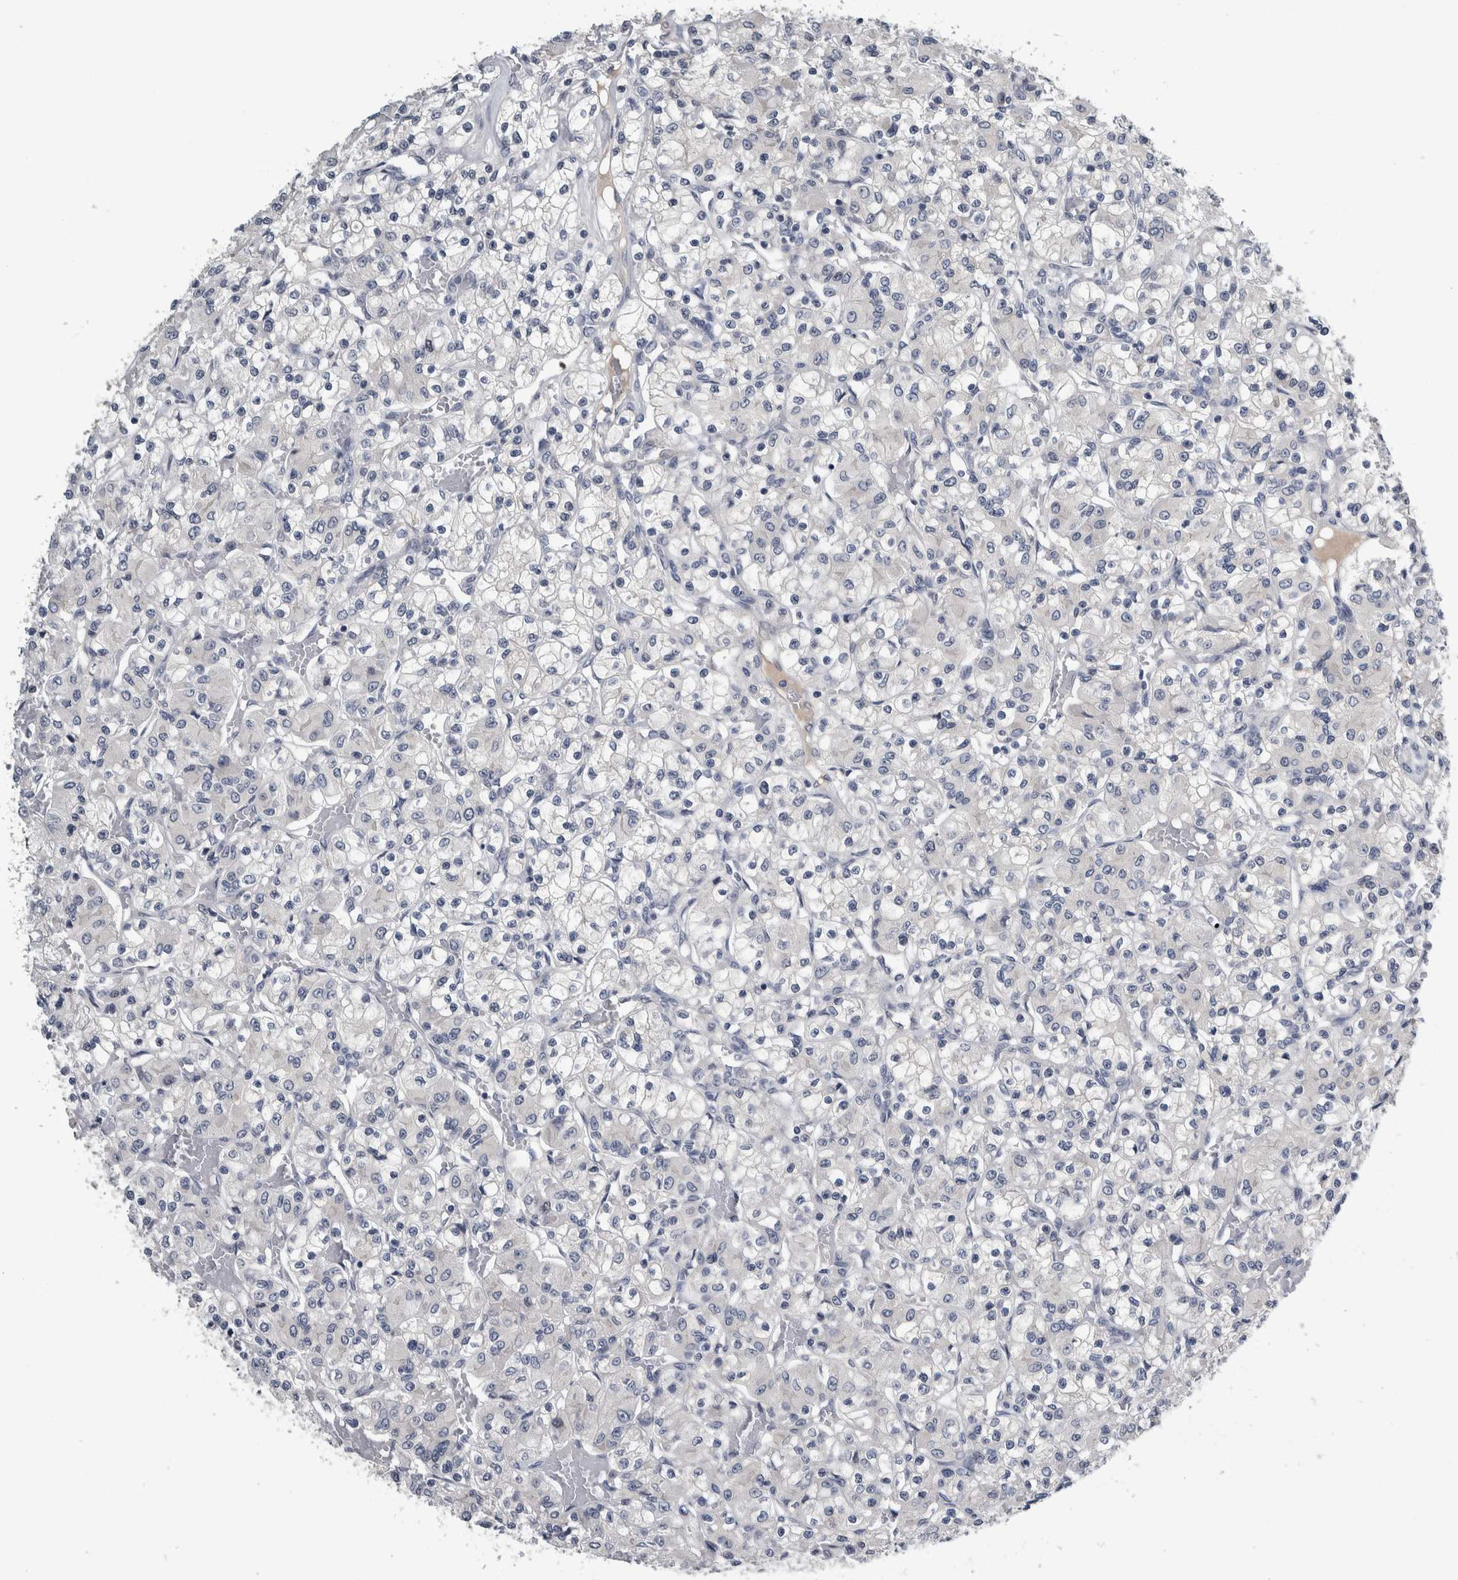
{"staining": {"intensity": "negative", "quantity": "none", "location": "none"}, "tissue": "renal cancer", "cell_type": "Tumor cells", "image_type": "cancer", "snomed": [{"axis": "morphology", "description": "Adenocarcinoma, NOS"}, {"axis": "topography", "description": "Kidney"}], "caption": "DAB immunohistochemical staining of human renal adenocarcinoma demonstrates no significant staining in tumor cells.", "gene": "COL14A1", "patient": {"sex": "female", "age": 59}}